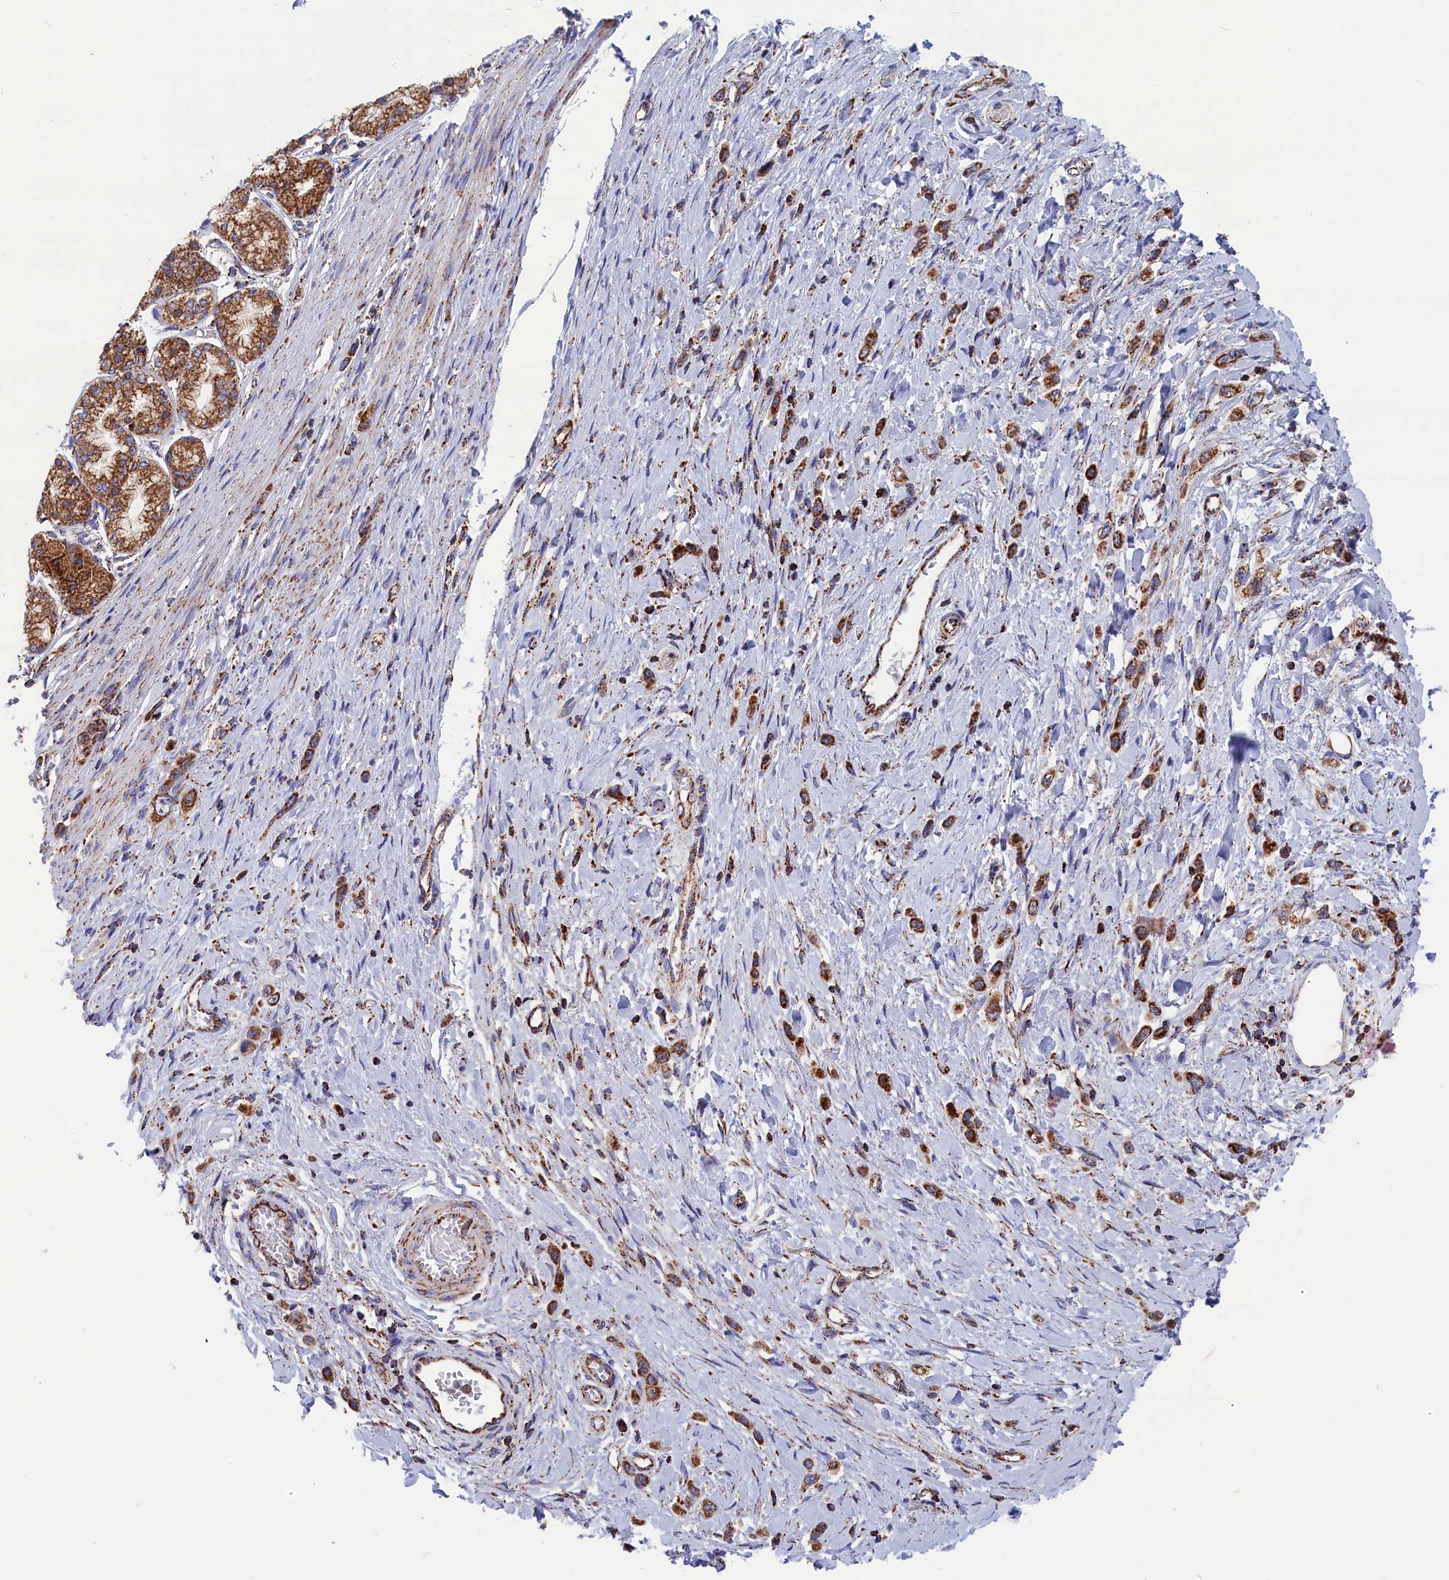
{"staining": {"intensity": "strong", "quantity": ">75%", "location": "cytoplasmic/membranous"}, "tissue": "stomach cancer", "cell_type": "Tumor cells", "image_type": "cancer", "snomed": [{"axis": "morphology", "description": "Adenocarcinoma, NOS"}, {"axis": "topography", "description": "Stomach"}], "caption": "Immunohistochemistry (IHC) (DAB (3,3'-diaminobenzidine)) staining of adenocarcinoma (stomach) exhibits strong cytoplasmic/membranous protein expression in about >75% of tumor cells.", "gene": "WDR83", "patient": {"sex": "female", "age": 65}}